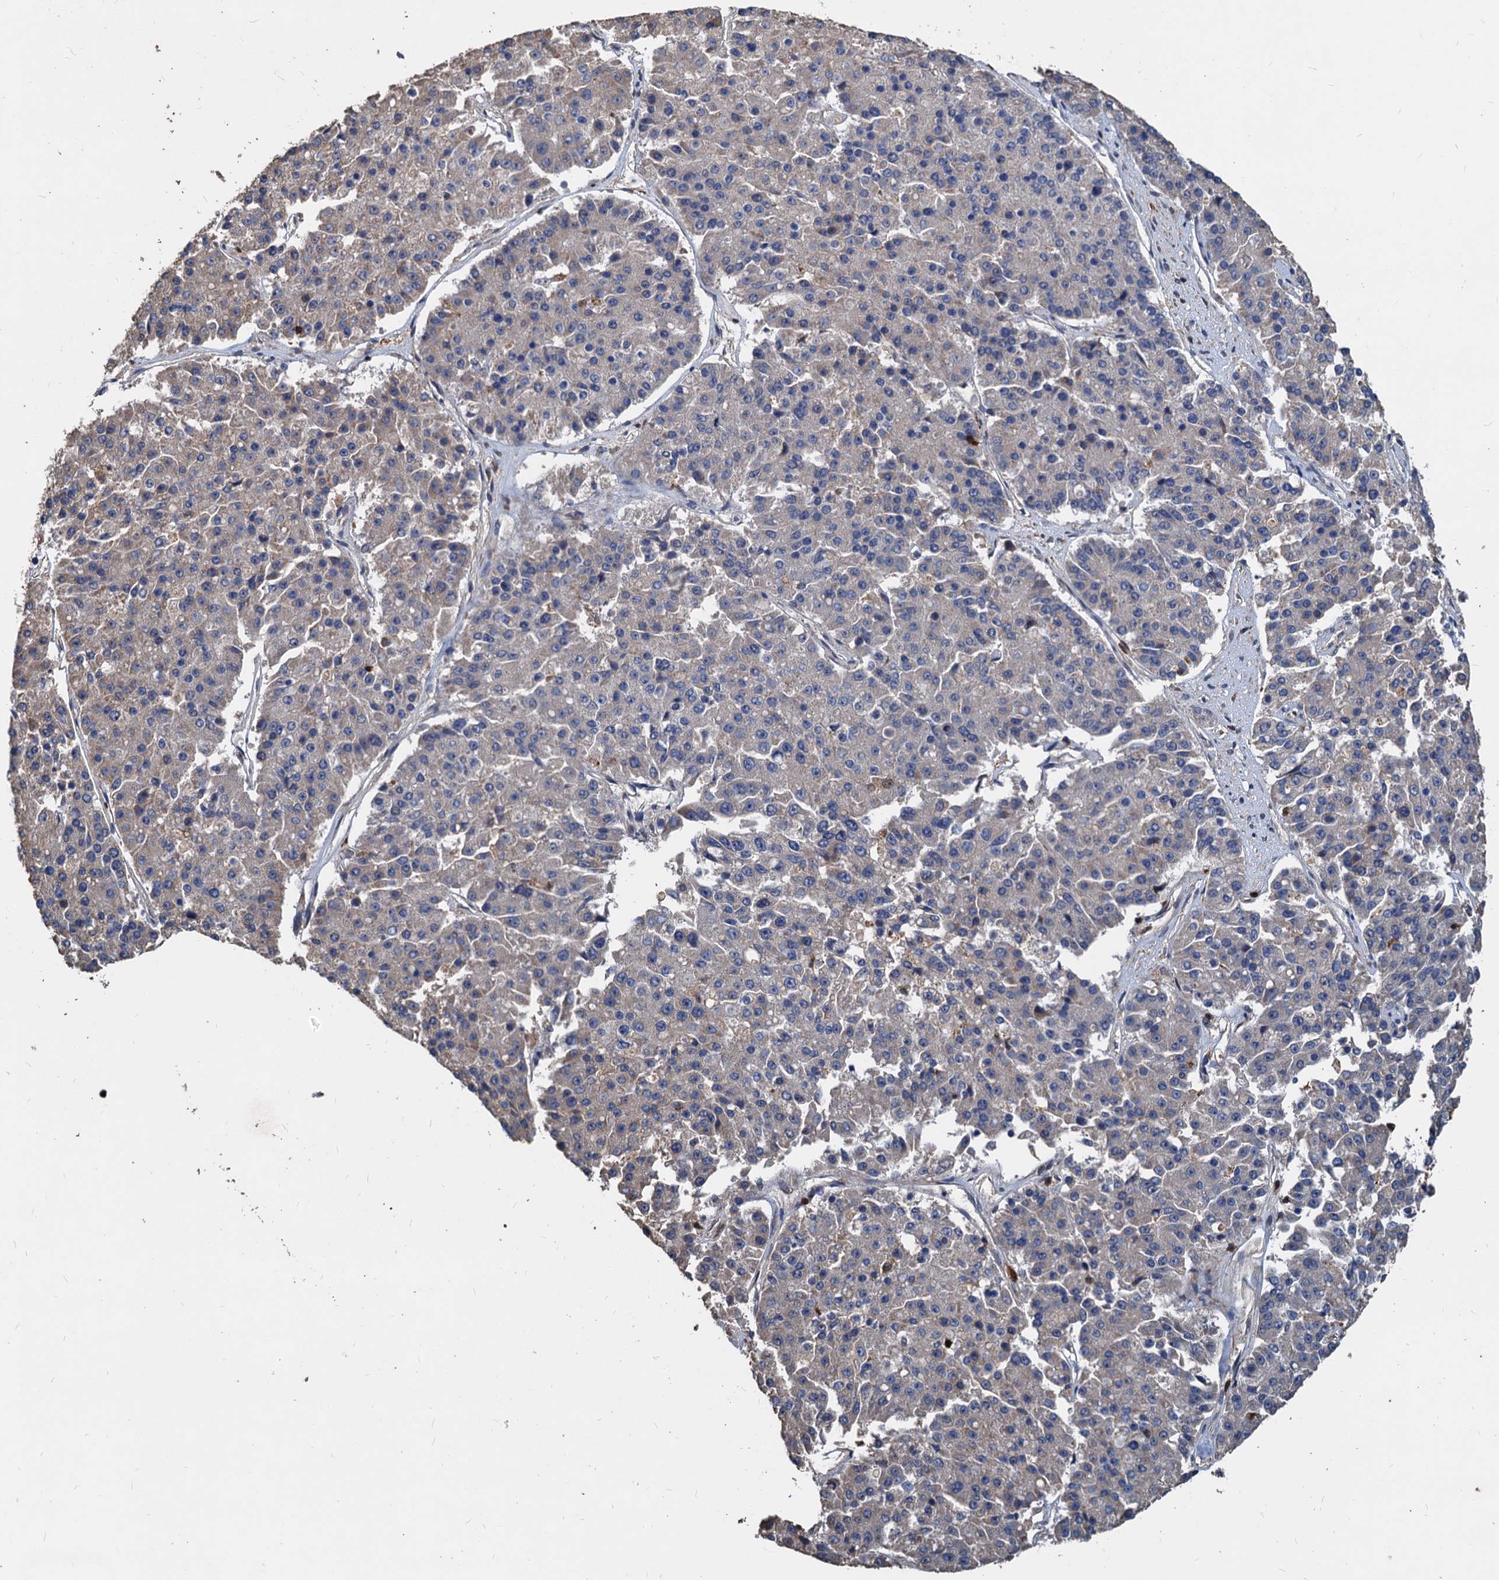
{"staining": {"intensity": "negative", "quantity": "none", "location": "none"}, "tissue": "pancreatic cancer", "cell_type": "Tumor cells", "image_type": "cancer", "snomed": [{"axis": "morphology", "description": "Adenocarcinoma, NOS"}, {"axis": "topography", "description": "Pancreas"}], "caption": "Tumor cells are negative for brown protein staining in pancreatic cancer (adenocarcinoma).", "gene": "LCP2", "patient": {"sex": "male", "age": 50}}